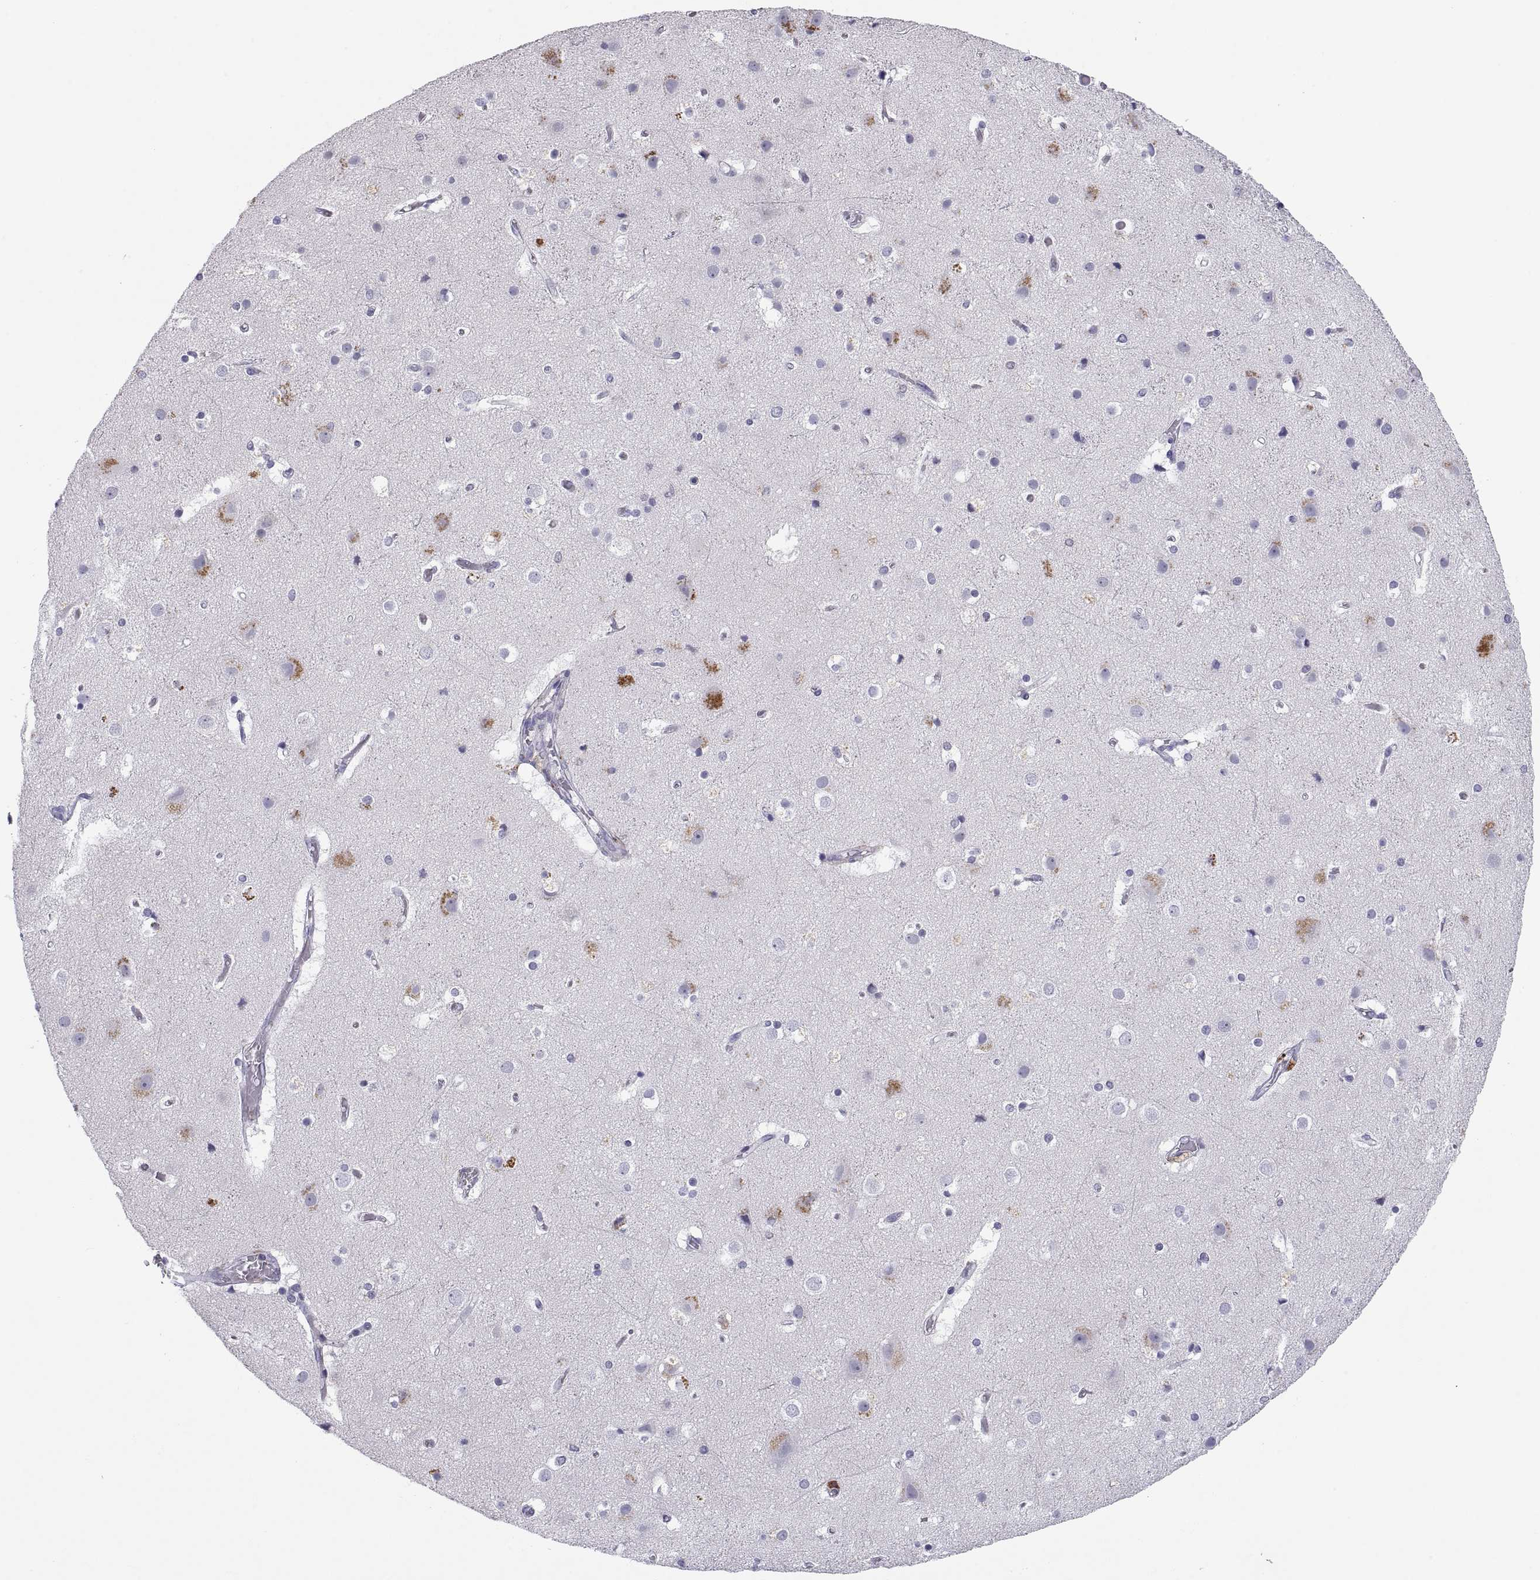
{"staining": {"intensity": "negative", "quantity": "none", "location": "none"}, "tissue": "cerebral cortex", "cell_type": "Endothelial cells", "image_type": "normal", "snomed": [{"axis": "morphology", "description": "Normal tissue, NOS"}, {"axis": "topography", "description": "Cerebral cortex"}], "caption": "An immunohistochemistry (IHC) photomicrograph of benign cerebral cortex is shown. There is no staining in endothelial cells of cerebral cortex. (Immunohistochemistry (ihc), brightfield microscopy, high magnification).", "gene": "RGS19", "patient": {"sex": "female", "age": 52}}